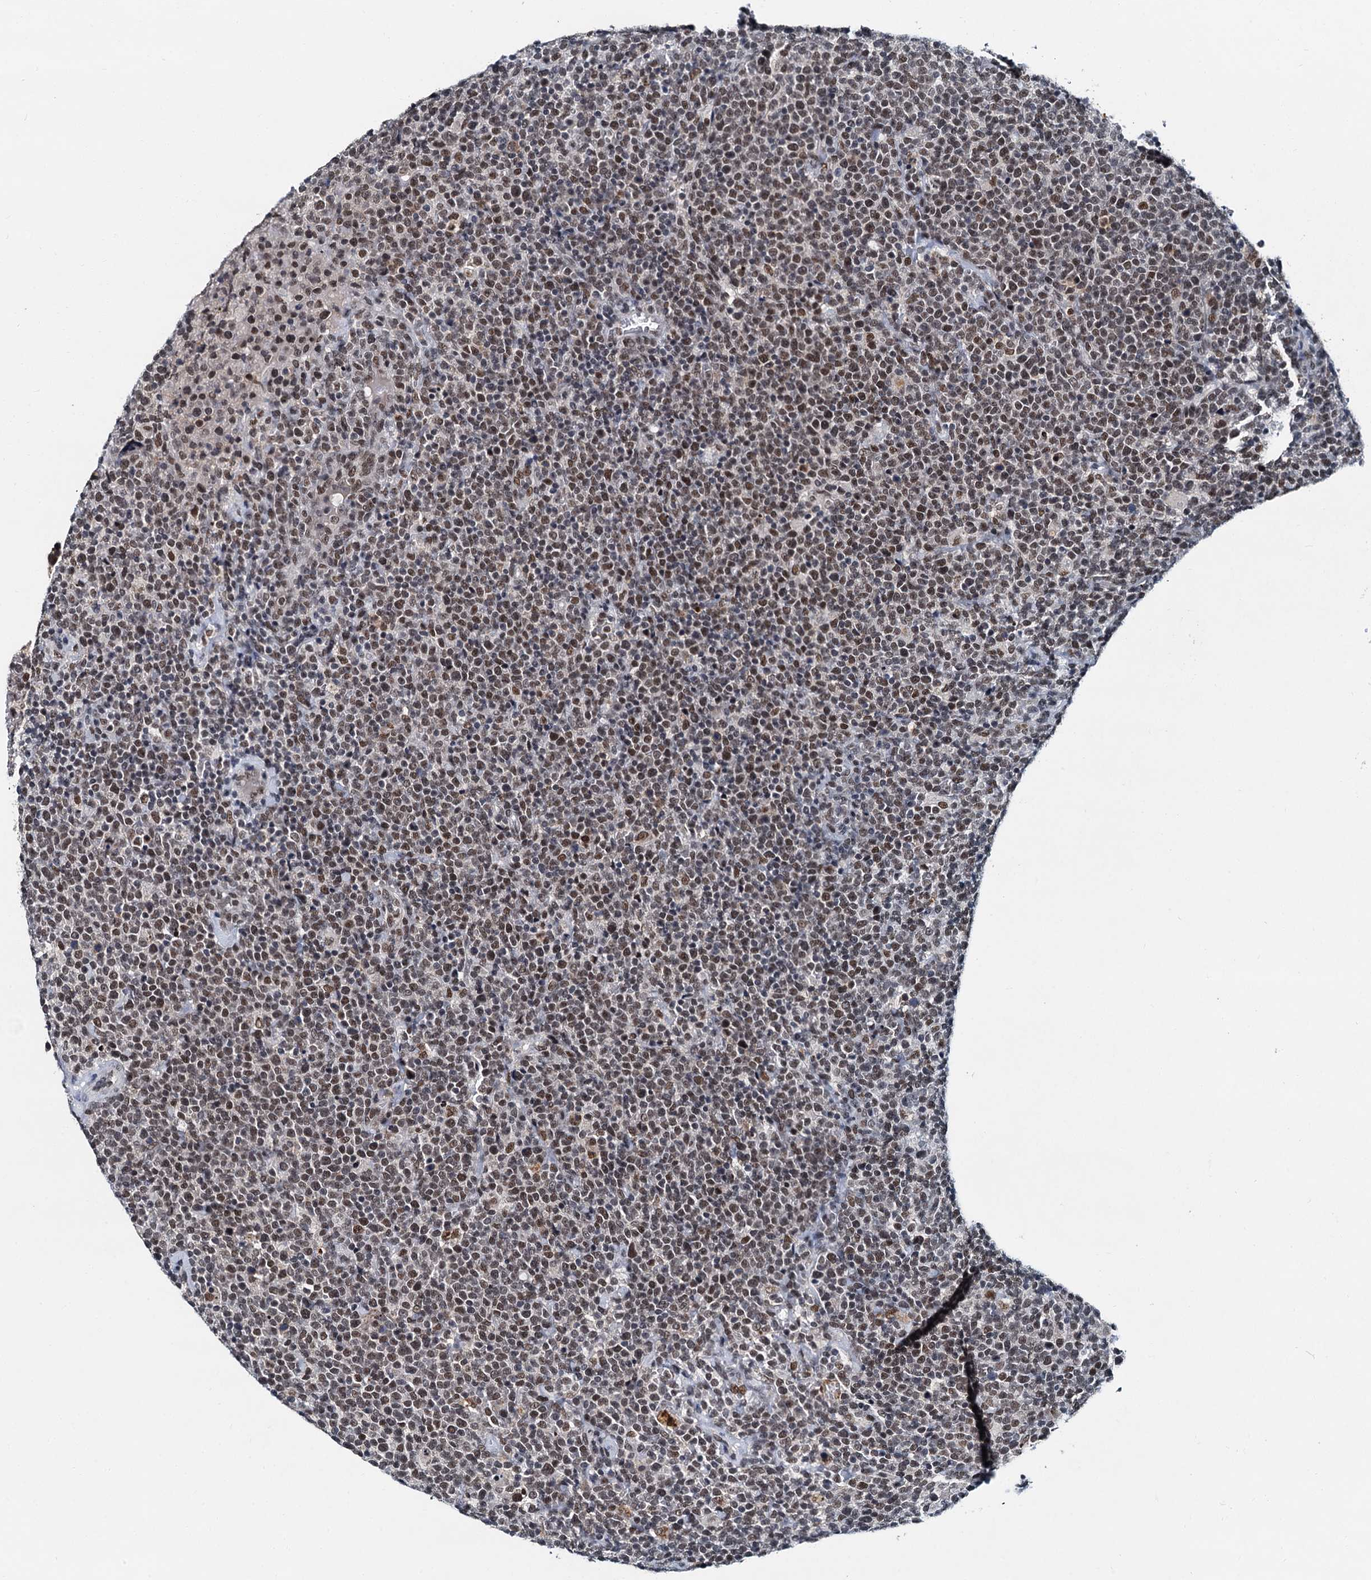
{"staining": {"intensity": "moderate", "quantity": ">75%", "location": "nuclear"}, "tissue": "lymphoma", "cell_type": "Tumor cells", "image_type": "cancer", "snomed": [{"axis": "morphology", "description": "Malignant lymphoma, non-Hodgkin's type, High grade"}, {"axis": "topography", "description": "Lymph node"}], "caption": "Immunohistochemical staining of lymphoma reveals moderate nuclear protein expression in approximately >75% of tumor cells. (Stains: DAB in brown, nuclei in blue, Microscopy: brightfield microscopy at high magnification).", "gene": "SNRPD1", "patient": {"sex": "male", "age": 61}}